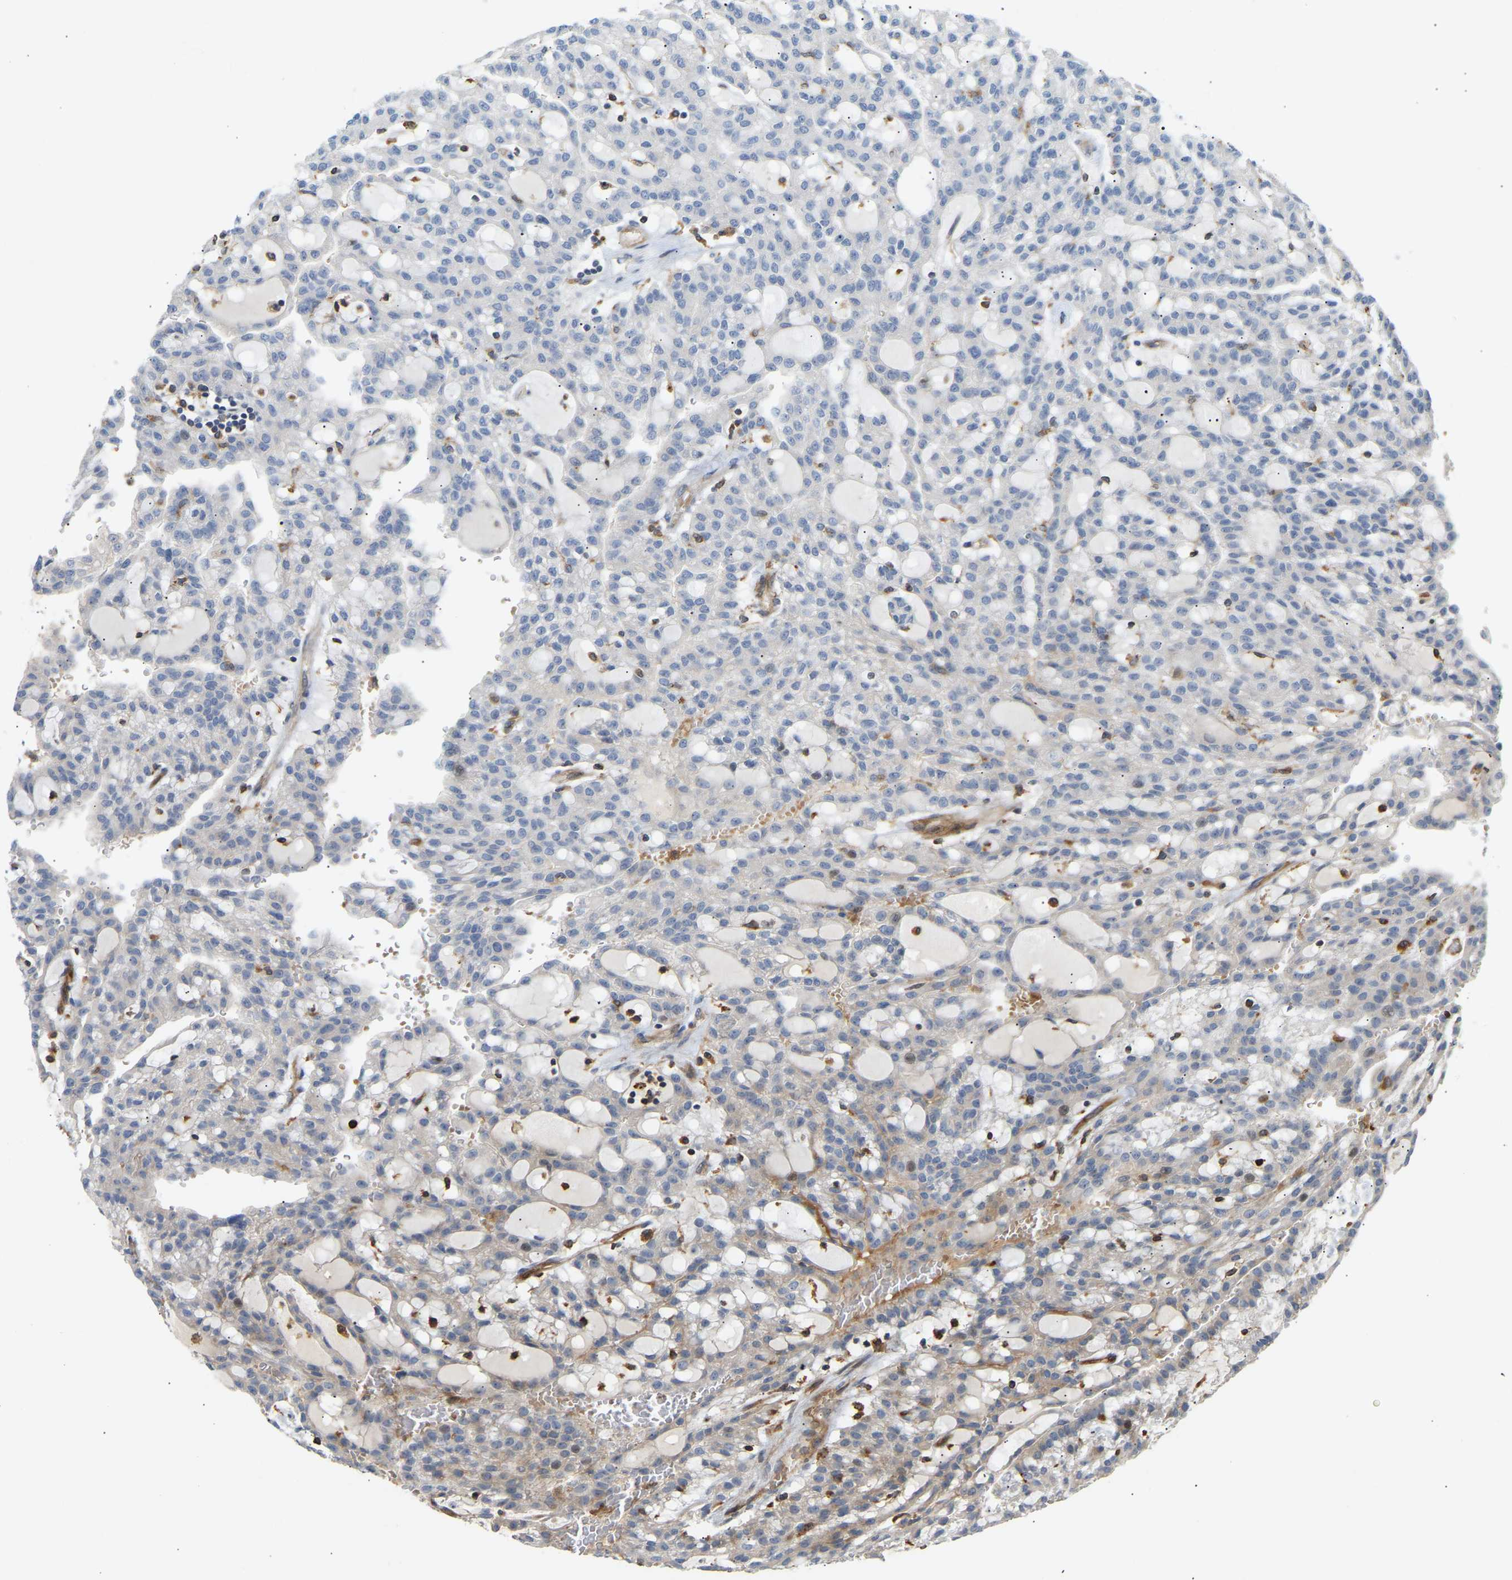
{"staining": {"intensity": "negative", "quantity": "none", "location": "none"}, "tissue": "renal cancer", "cell_type": "Tumor cells", "image_type": "cancer", "snomed": [{"axis": "morphology", "description": "Adenocarcinoma, NOS"}, {"axis": "topography", "description": "Kidney"}], "caption": "Immunohistochemistry histopathology image of renal cancer stained for a protein (brown), which demonstrates no expression in tumor cells. (DAB (3,3'-diaminobenzidine) immunohistochemistry (IHC) visualized using brightfield microscopy, high magnification).", "gene": "PLCG2", "patient": {"sex": "male", "age": 63}}